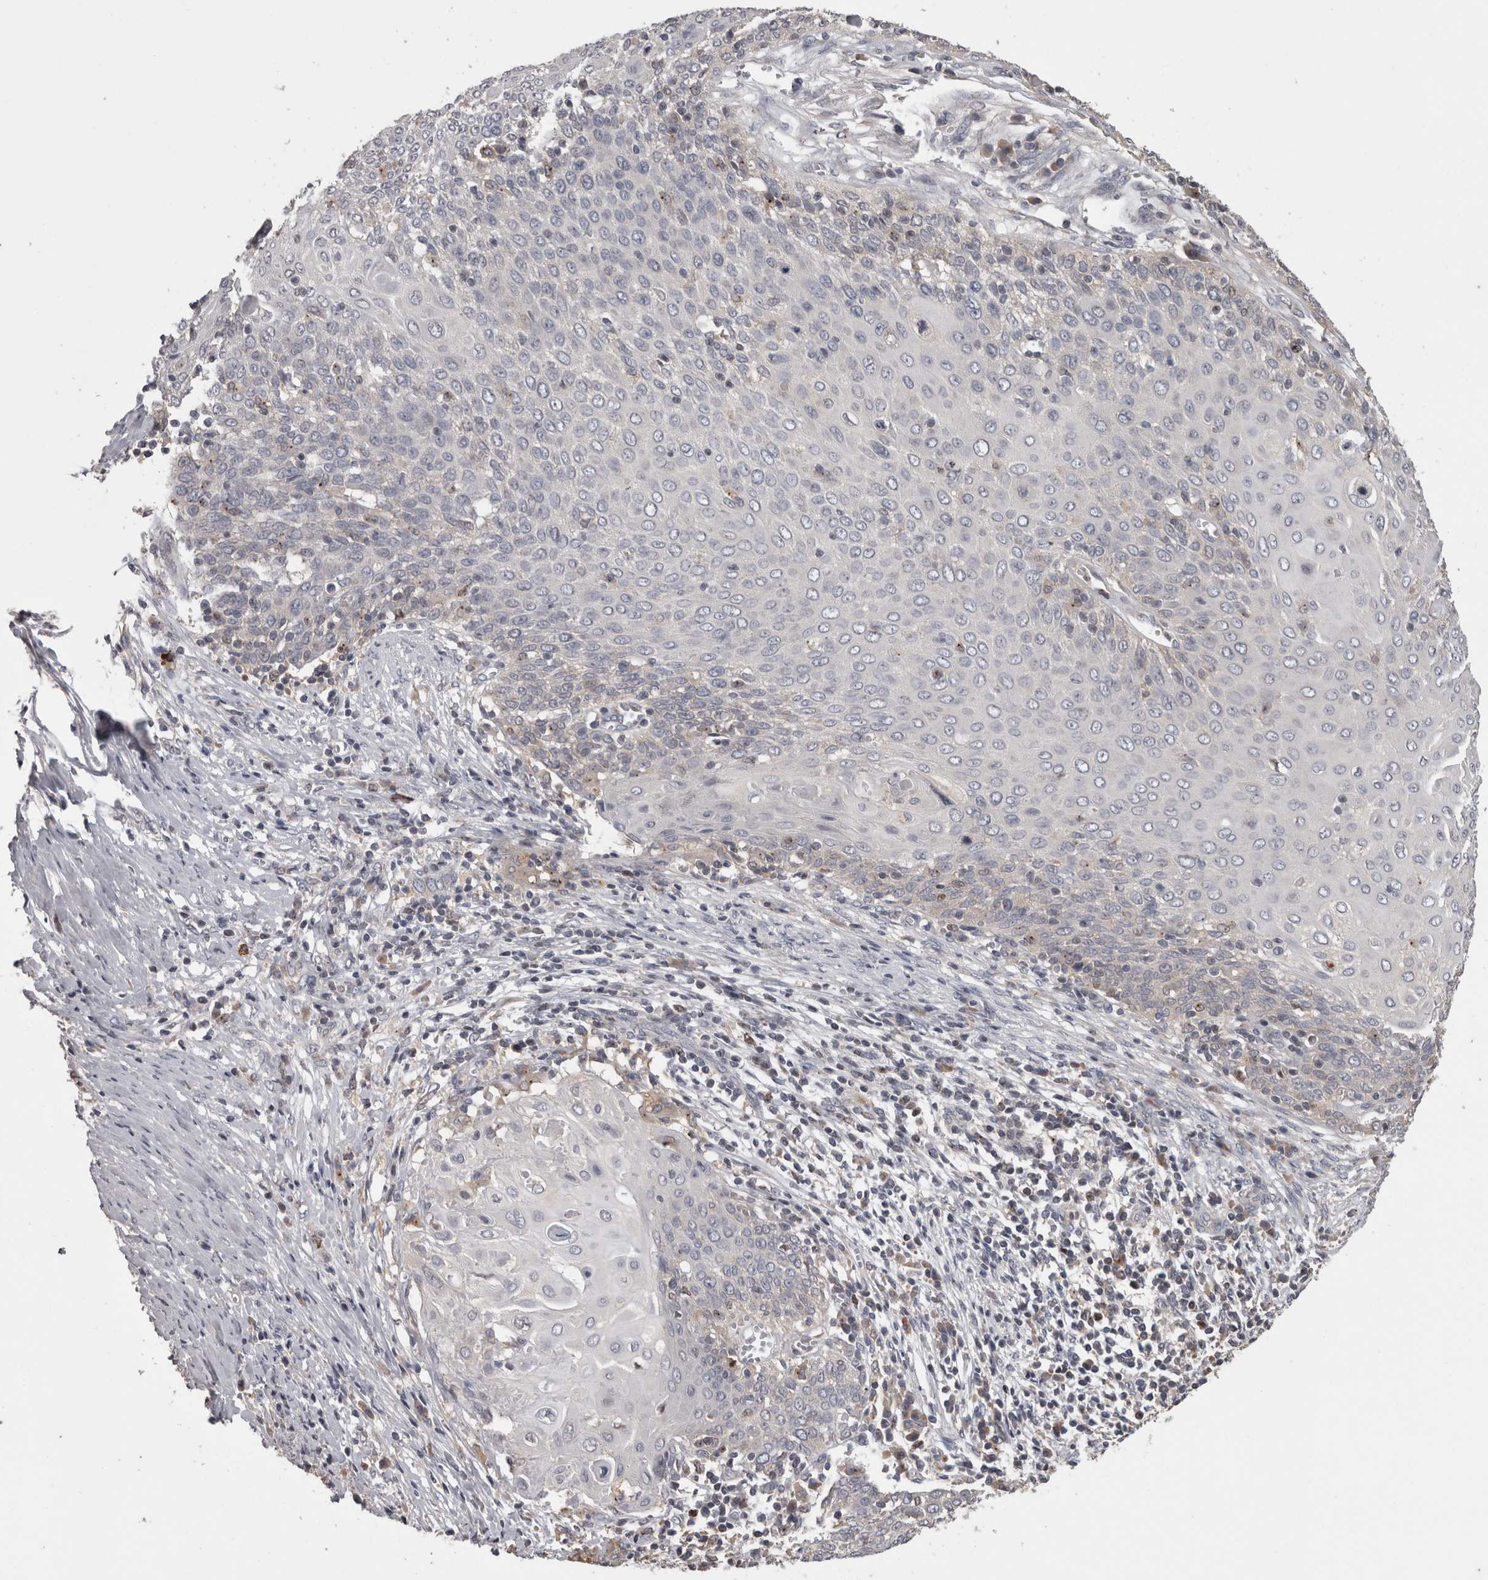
{"staining": {"intensity": "negative", "quantity": "none", "location": "none"}, "tissue": "cervical cancer", "cell_type": "Tumor cells", "image_type": "cancer", "snomed": [{"axis": "morphology", "description": "Squamous cell carcinoma, NOS"}, {"axis": "topography", "description": "Cervix"}], "caption": "Immunohistochemistry (IHC) photomicrograph of neoplastic tissue: squamous cell carcinoma (cervical) stained with DAB displays no significant protein staining in tumor cells.", "gene": "PCM1", "patient": {"sex": "female", "age": 39}}